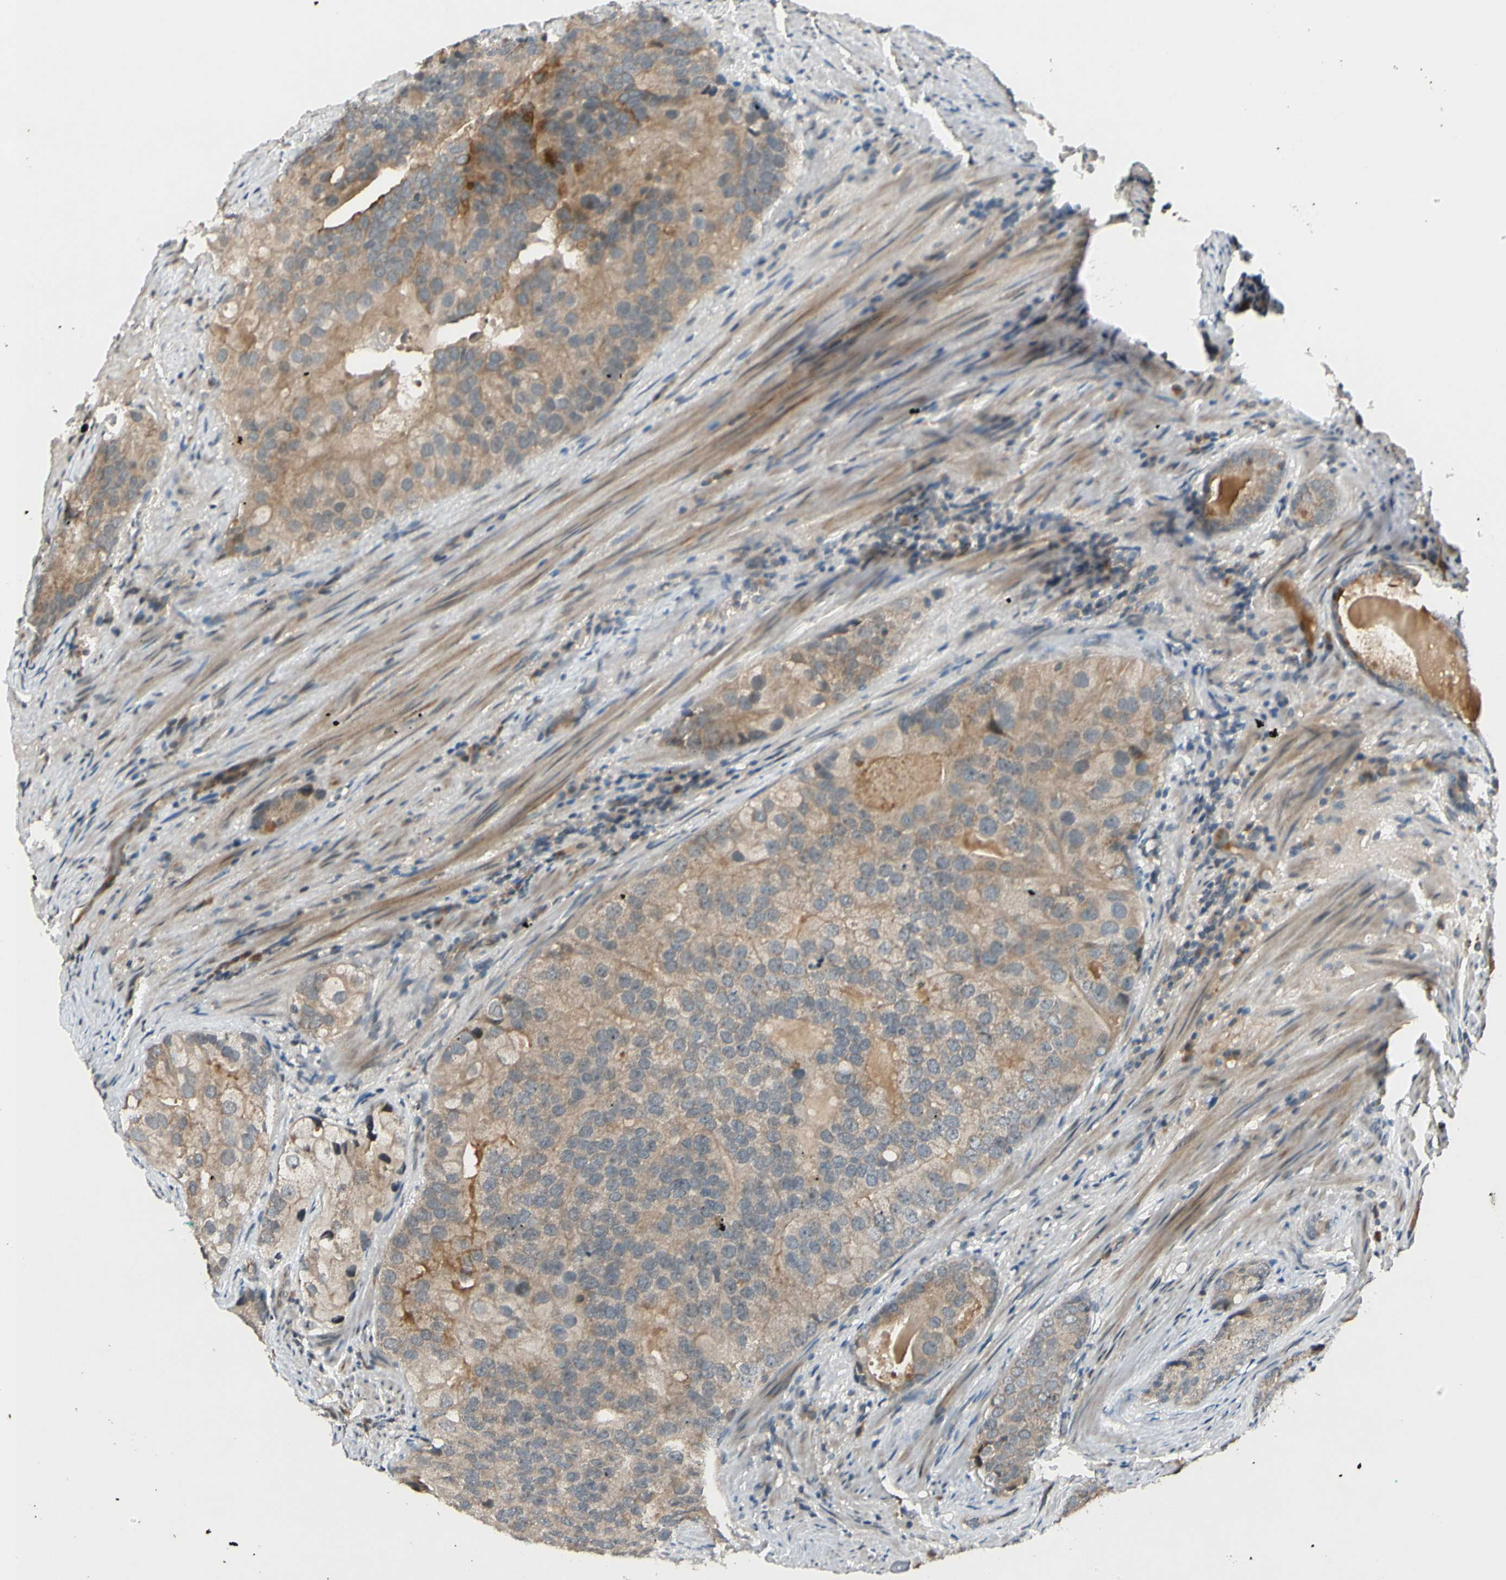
{"staining": {"intensity": "weak", "quantity": ">75%", "location": "cytoplasmic/membranous"}, "tissue": "prostate cancer", "cell_type": "Tumor cells", "image_type": "cancer", "snomed": [{"axis": "morphology", "description": "Adenocarcinoma, High grade"}, {"axis": "topography", "description": "Prostate"}], "caption": "Prostate cancer was stained to show a protein in brown. There is low levels of weak cytoplasmic/membranous positivity in approximately >75% of tumor cells. (IHC, brightfield microscopy, high magnification).", "gene": "FGF10", "patient": {"sex": "male", "age": 66}}